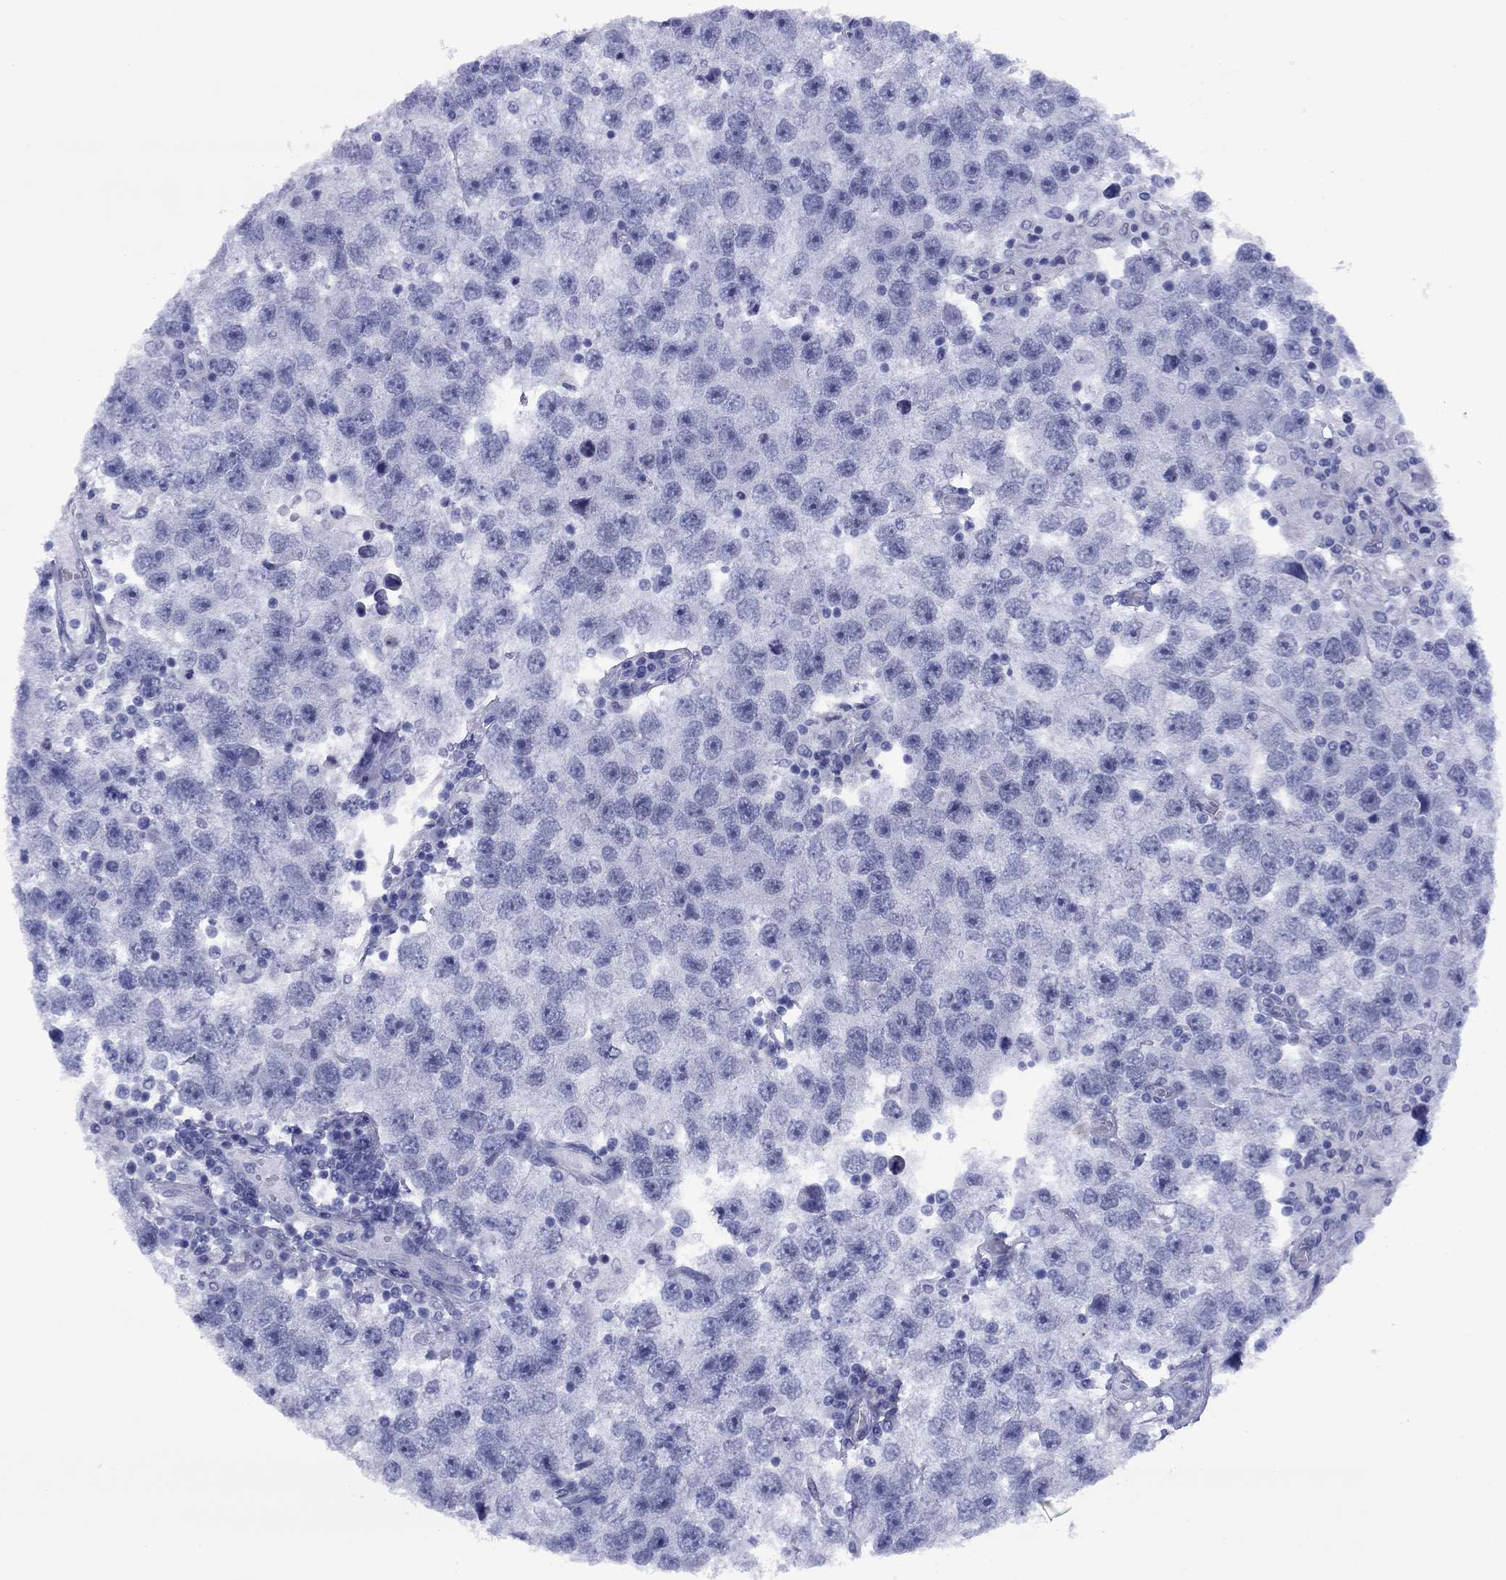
{"staining": {"intensity": "negative", "quantity": "none", "location": "none"}, "tissue": "testis cancer", "cell_type": "Tumor cells", "image_type": "cancer", "snomed": [{"axis": "morphology", "description": "Seminoma, NOS"}, {"axis": "topography", "description": "Testis"}], "caption": "Human seminoma (testis) stained for a protein using IHC exhibits no expression in tumor cells.", "gene": "TCFL5", "patient": {"sex": "male", "age": 26}}